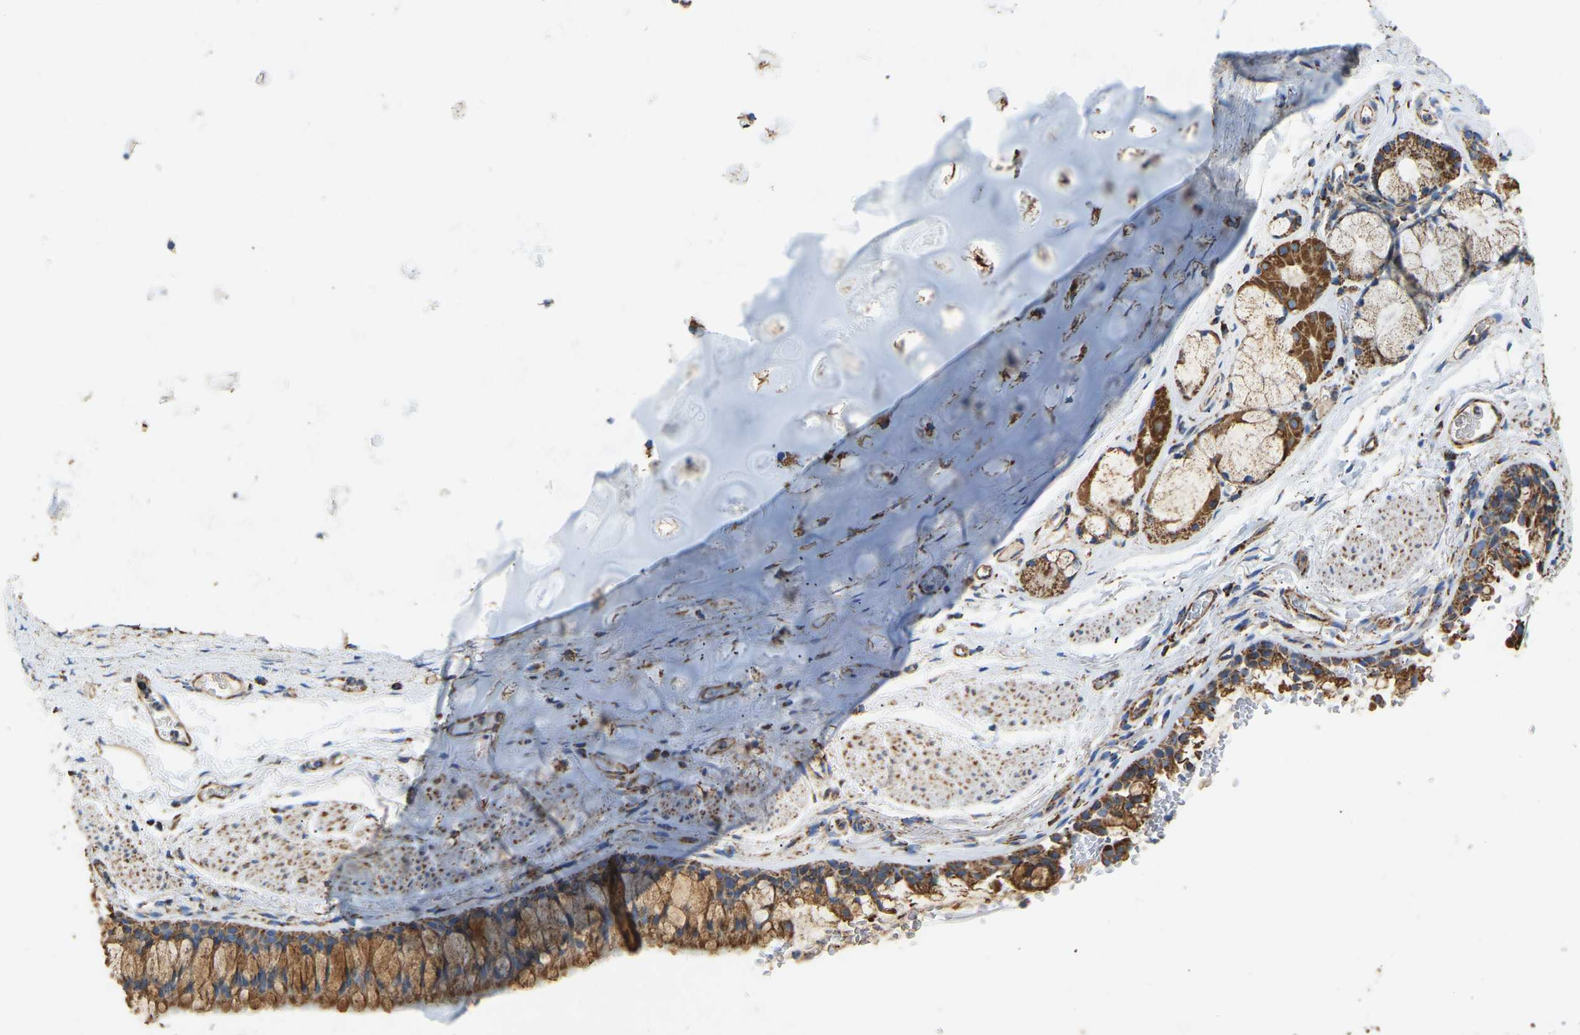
{"staining": {"intensity": "strong", "quantity": ">75%", "location": "cytoplasmic/membranous"}, "tissue": "bronchus", "cell_type": "Respiratory epithelial cells", "image_type": "normal", "snomed": [{"axis": "morphology", "description": "Normal tissue, NOS"}, {"axis": "topography", "description": "Cartilage tissue"}, {"axis": "topography", "description": "Bronchus"}], "caption": "DAB immunohistochemical staining of benign bronchus demonstrates strong cytoplasmic/membranous protein positivity in about >75% of respiratory epithelial cells.", "gene": "IRX6", "patient": {"sex": "female", "age": 53}}